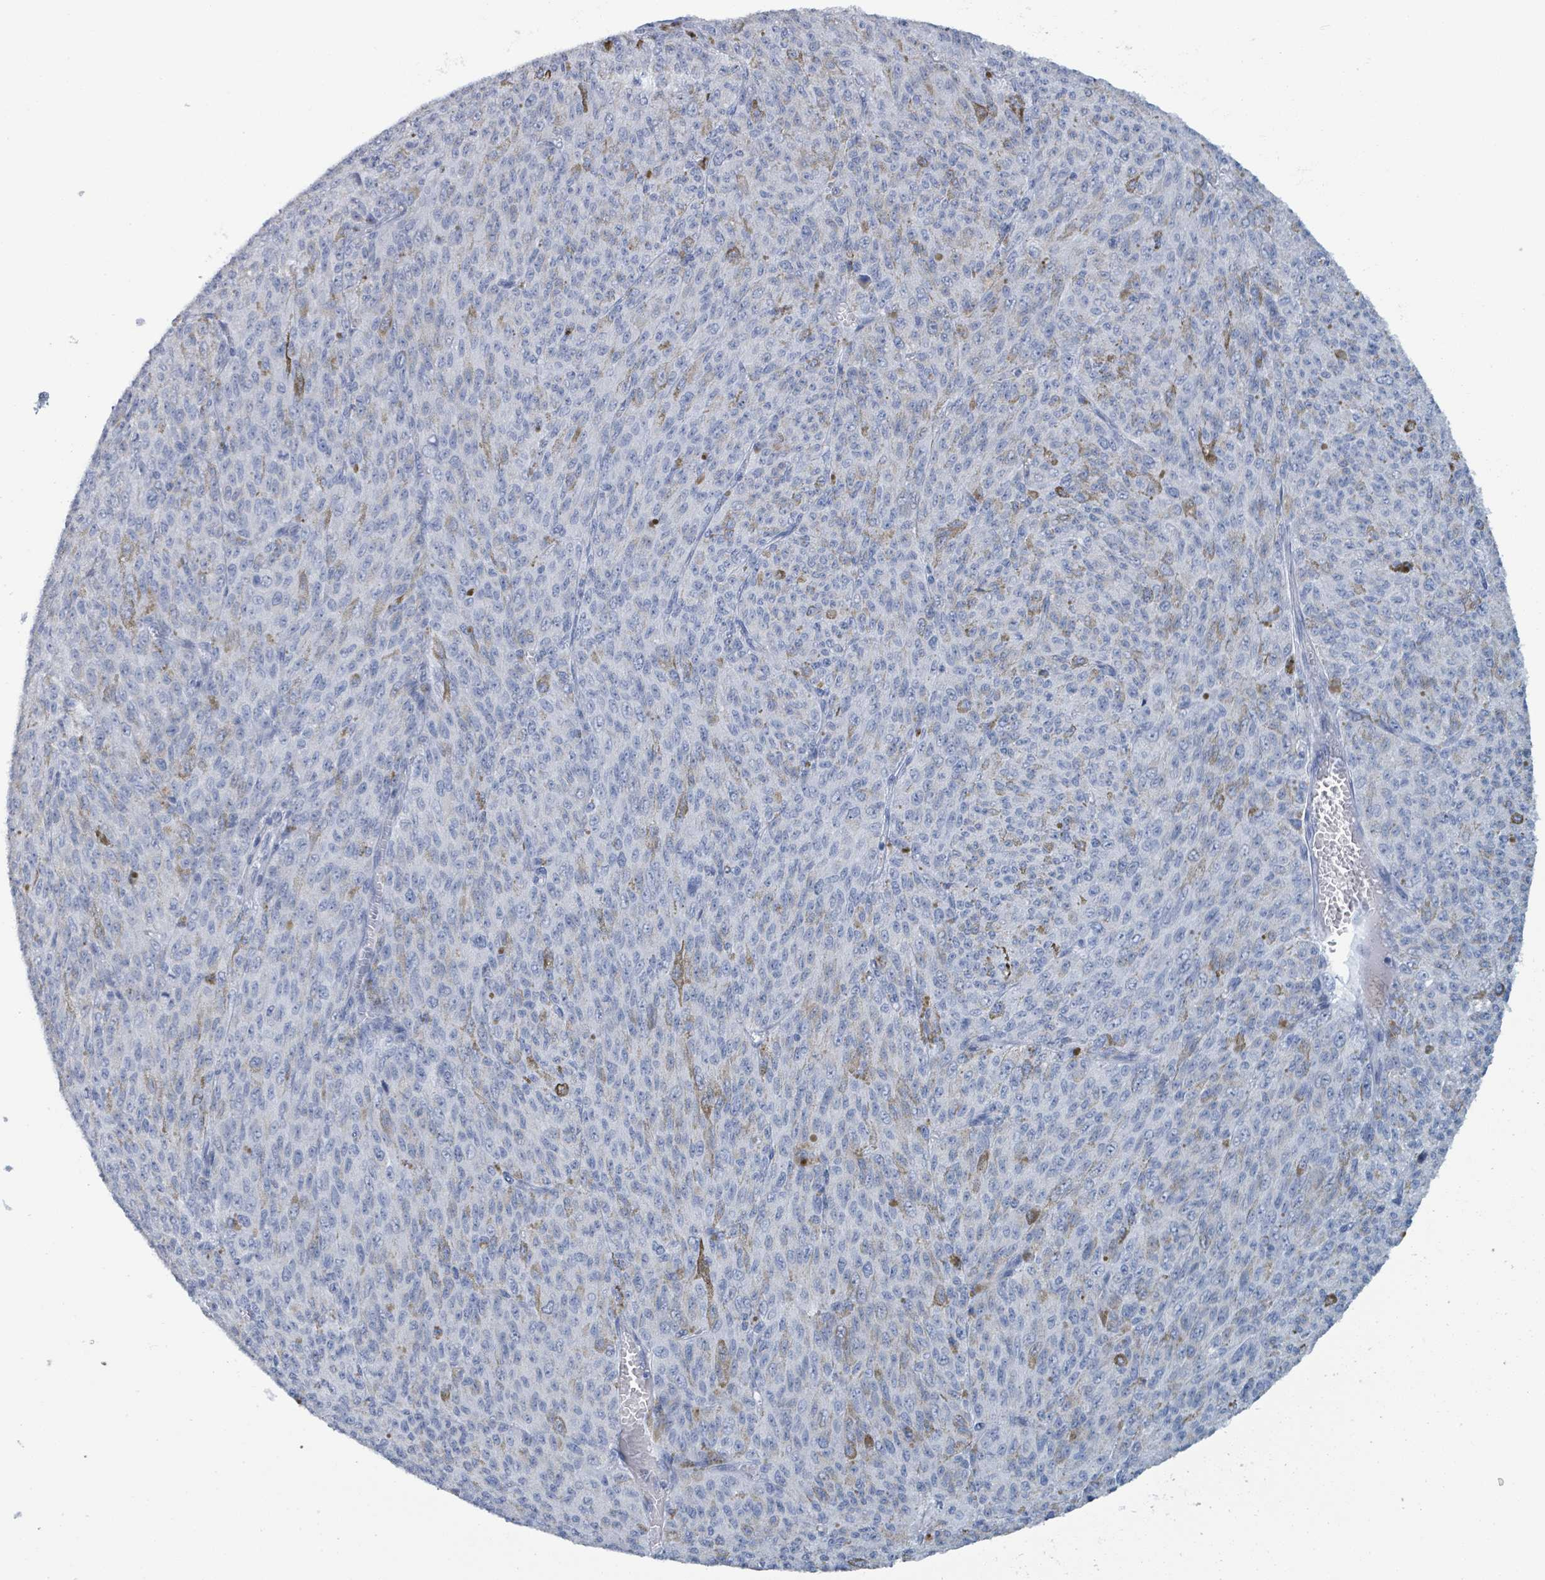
{"staining": {"intensity": "negative", "quantity": "none", "location": "none"}, "tissue": "melanoma", "cell_type": "Tumor cells", "image_type": "cancer", "snomed": [{"axis": "morphology", "description": "Malignant melanoma, NOS"}, {"axis": "topography", "description": "Skin"}], "caption": "Tumor cells are negative for protein expression in human malignant melanoma.", "gene": "VPS13D", "patient": {"sex": "female", "age": 52}}